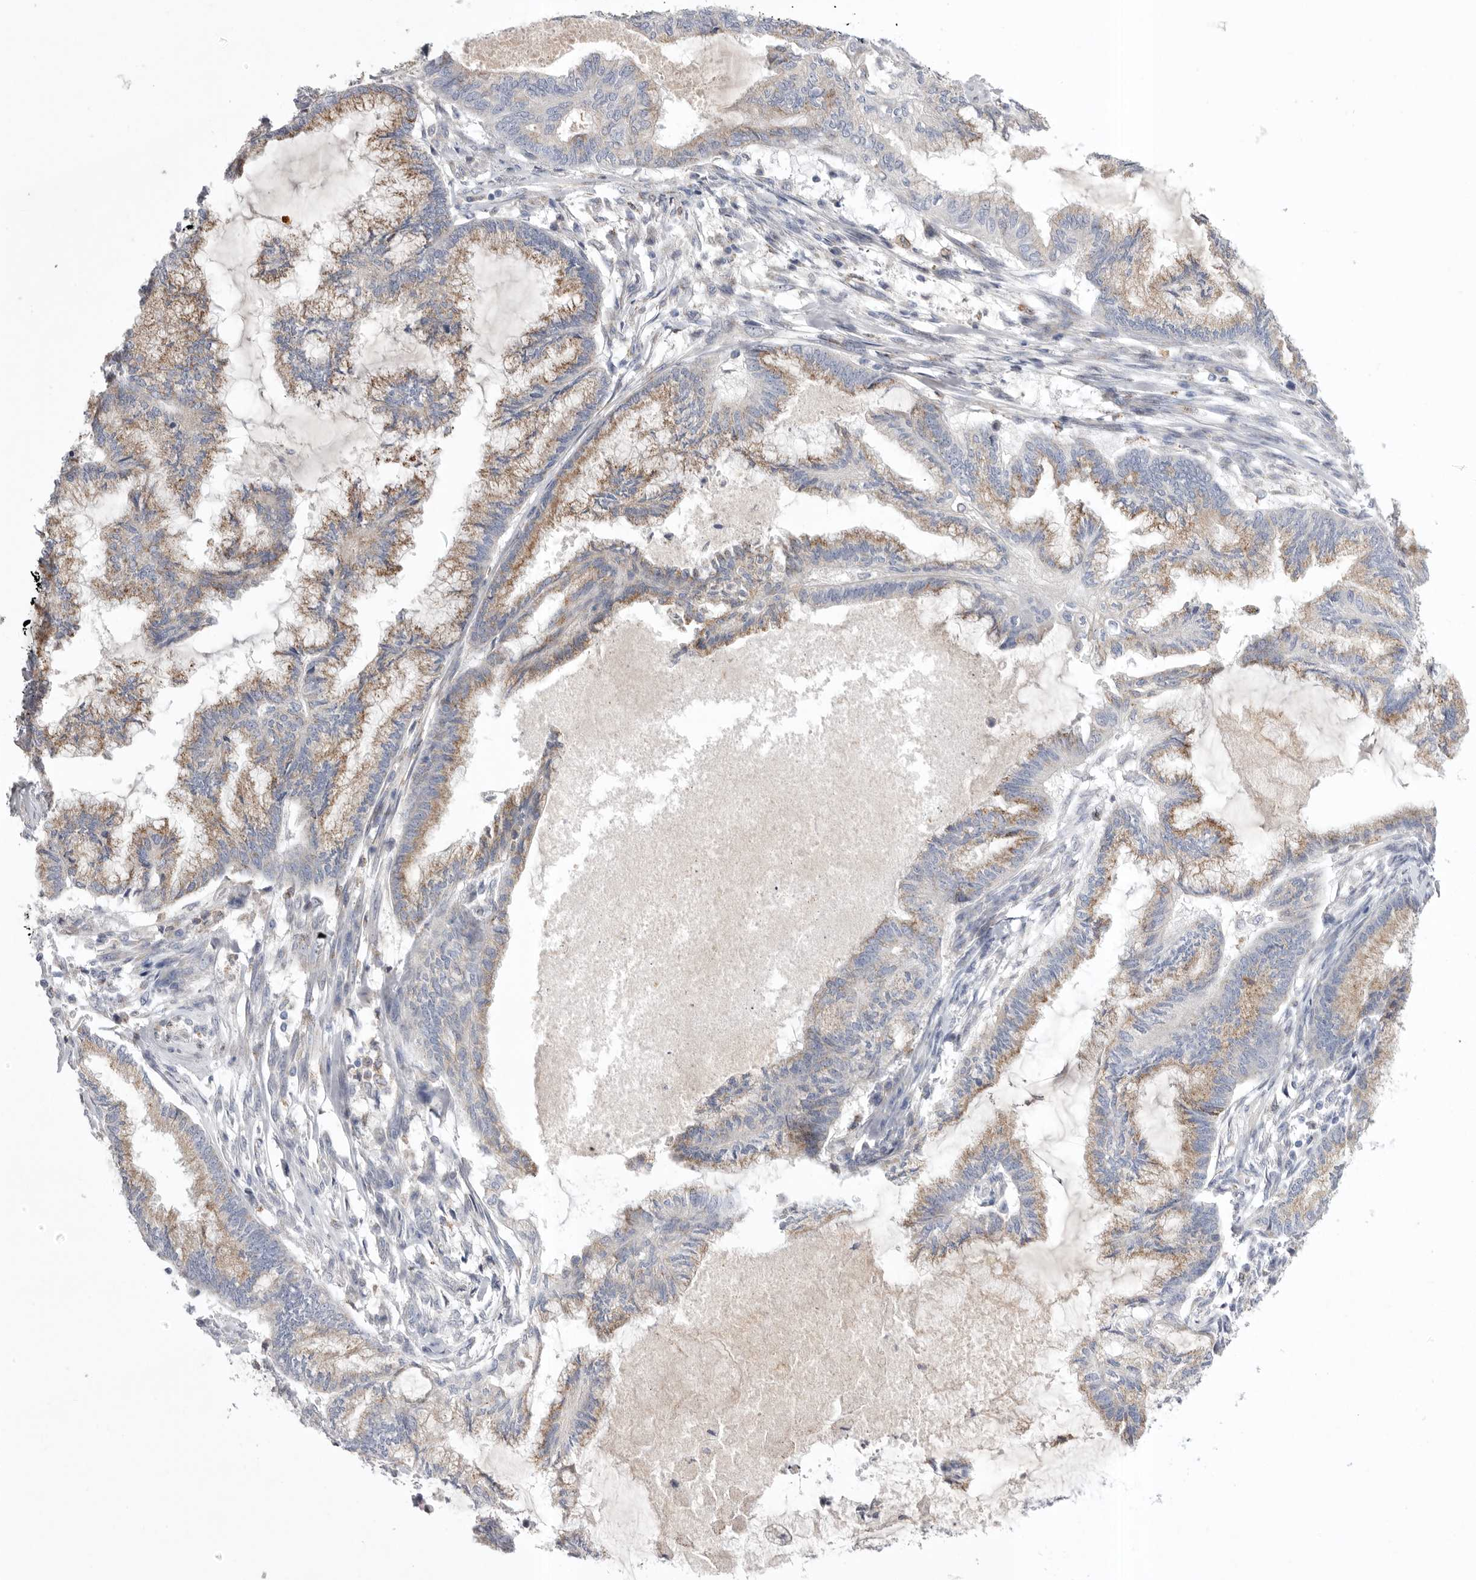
{"staining": {"intensity": "weak", "quantity": ">75%", "location": "cytoplasmic/membranous"}, "tissue": "endometrial cancer", "cell_type": "Tumor cells", "image_type": "cancer", "snomed": [{"axis": "morphology", "description": "Adenocarcinoma, NOS"}, {"axis": "topography", "description": "Endometrium"}], "caption": "The immunohistochemical stain shows weak cytoplasmic/membranous positivity in tumor cells of adenocarcinoma (endometrial) tissue. Nuclei are stained in blue.", "gene": "CCDC126", "patient": {"sex": "female", "age": 86}}